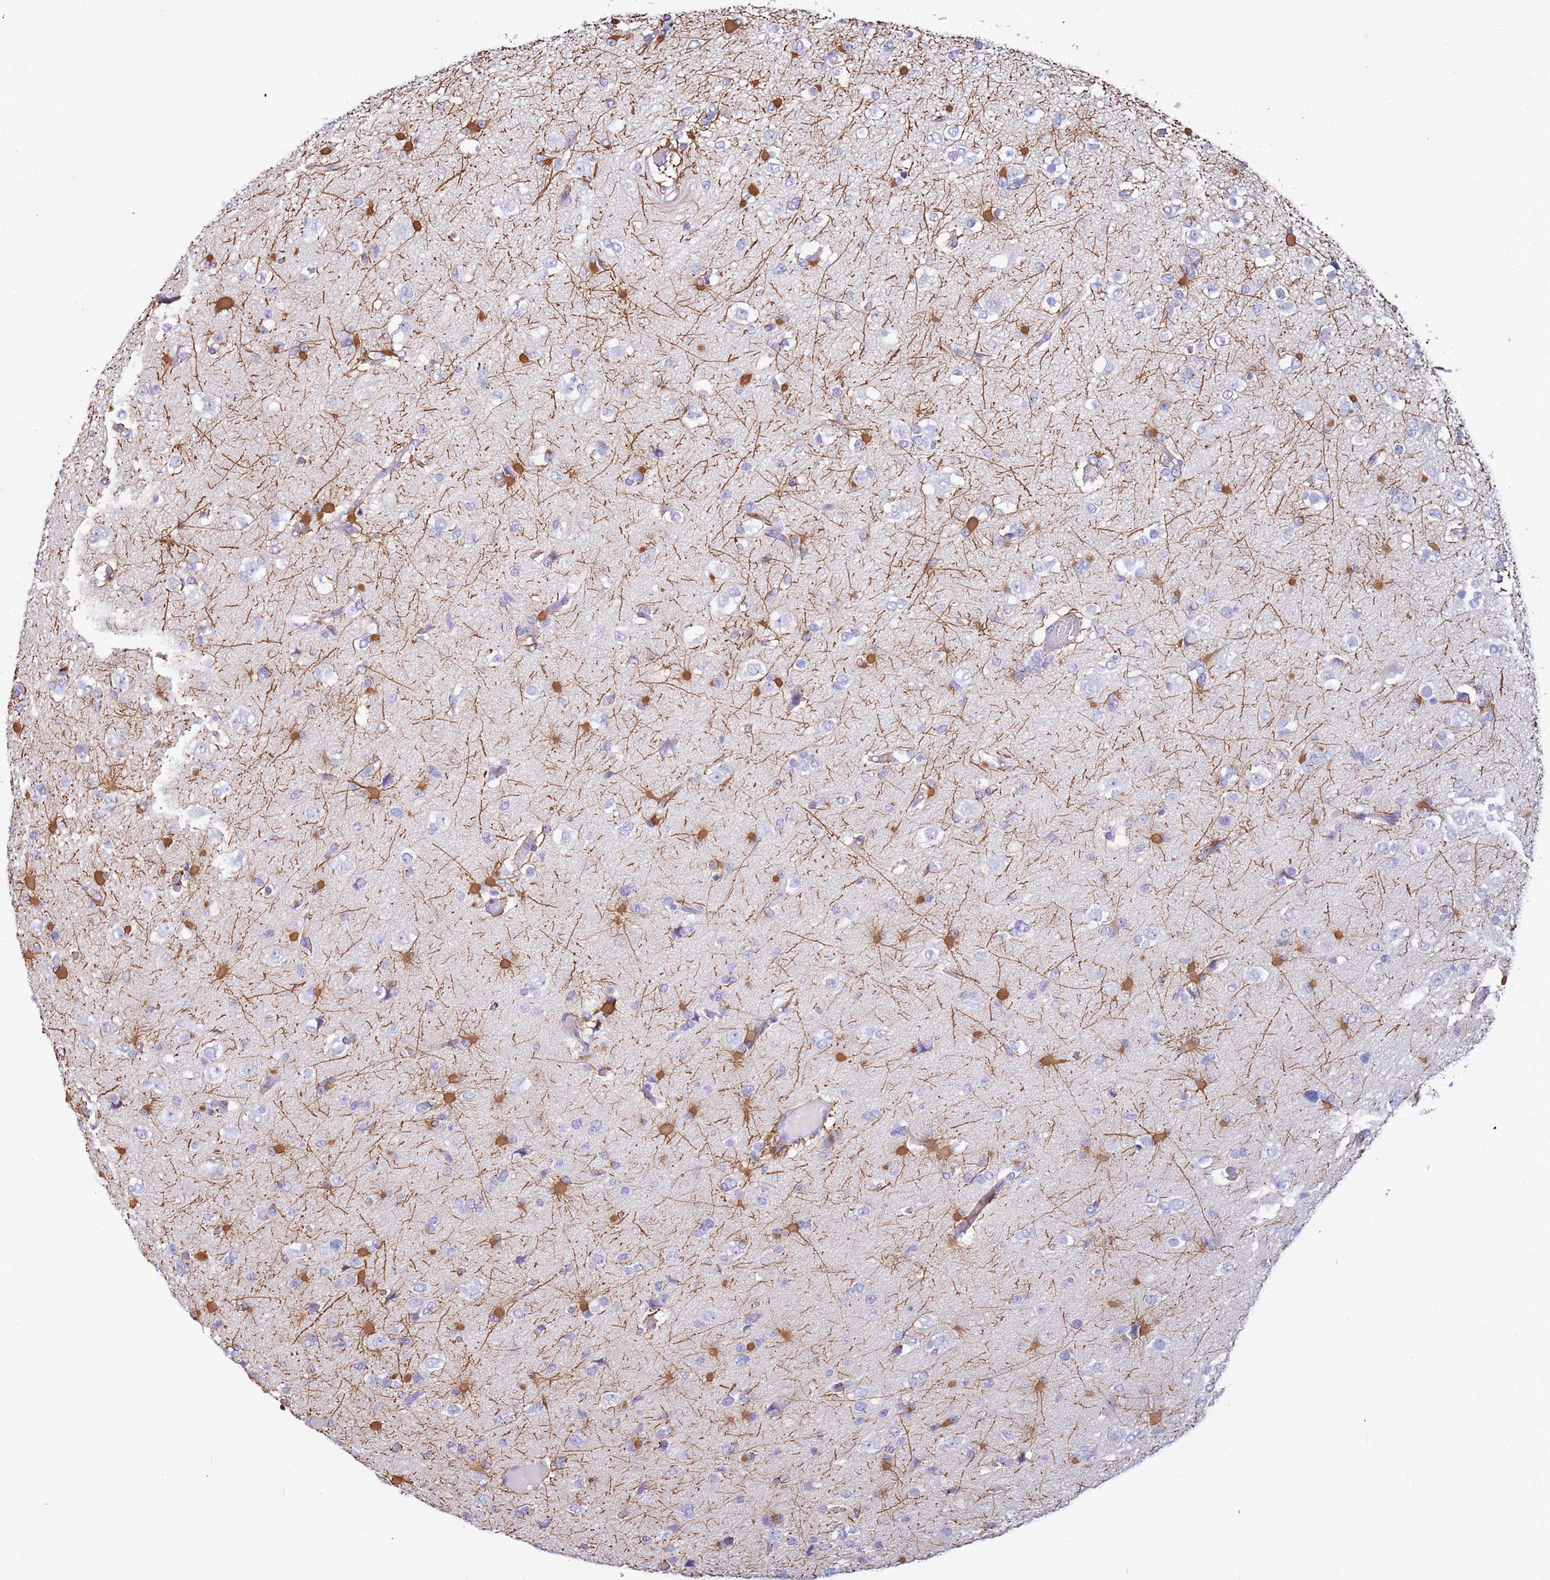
{"staining": {"intensity": "negative", "quantity": "none", "location": "none"}, "tissue": "glioma", "cell_type": "Tumor cells", "image_type": "cancer", "snomed": [{"axis": "morphology", "description": "Glioma, malignant, Low grade"}, {"axis": "topography", "description": "Brain"}], "caption": "Immunohistochemistry histopathology image of neoplastic tissue: human low-grade glioma (malignant) stained with DAB (3,3'-diaminobenzidine) demonstrates no significant protein positivity in tumor cells.", "gene": "CABYR", "patient": {"sex": "female", "age": 22}}